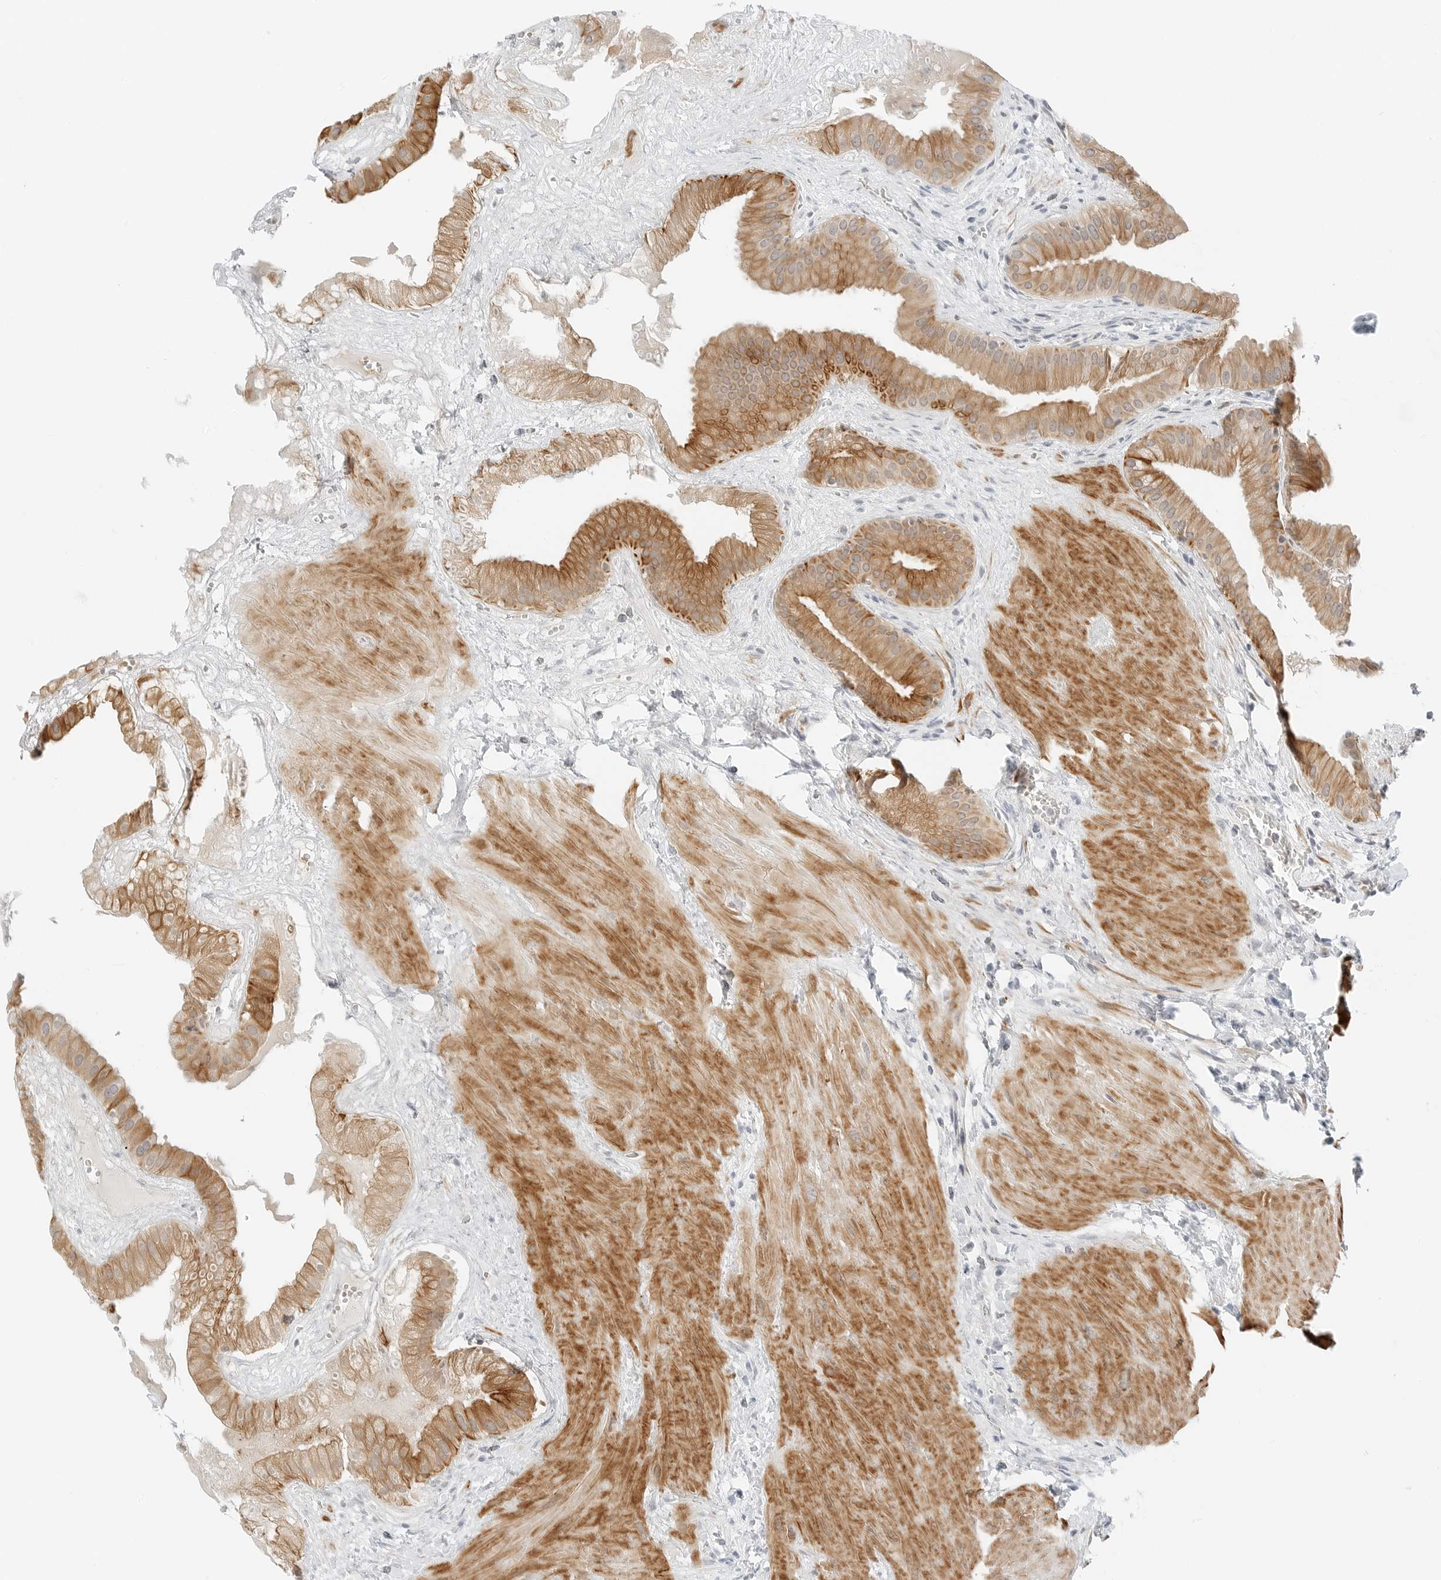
{"staining": {"intensity": "strong", "quantity": "25%-75%", "location": "cytoplasmic/membranous"}, "tissue": "gallbladder", "cell_type": "Glandular cells", "image_type": "normal", "snomed": [{"axis": "morphology", "description": "Normal tissue, NOS"}, {"axis": "topography", "description": "Gallbladder"}], "caption": "Strong cytoplasmic/membranous expression for a protein is identified in about 25%-75% of glandular cells of benign gallbladder using immunohistochemistry (IHC).", "gene": "IQCC", "patient": {"sex": "male", "age": 55}}